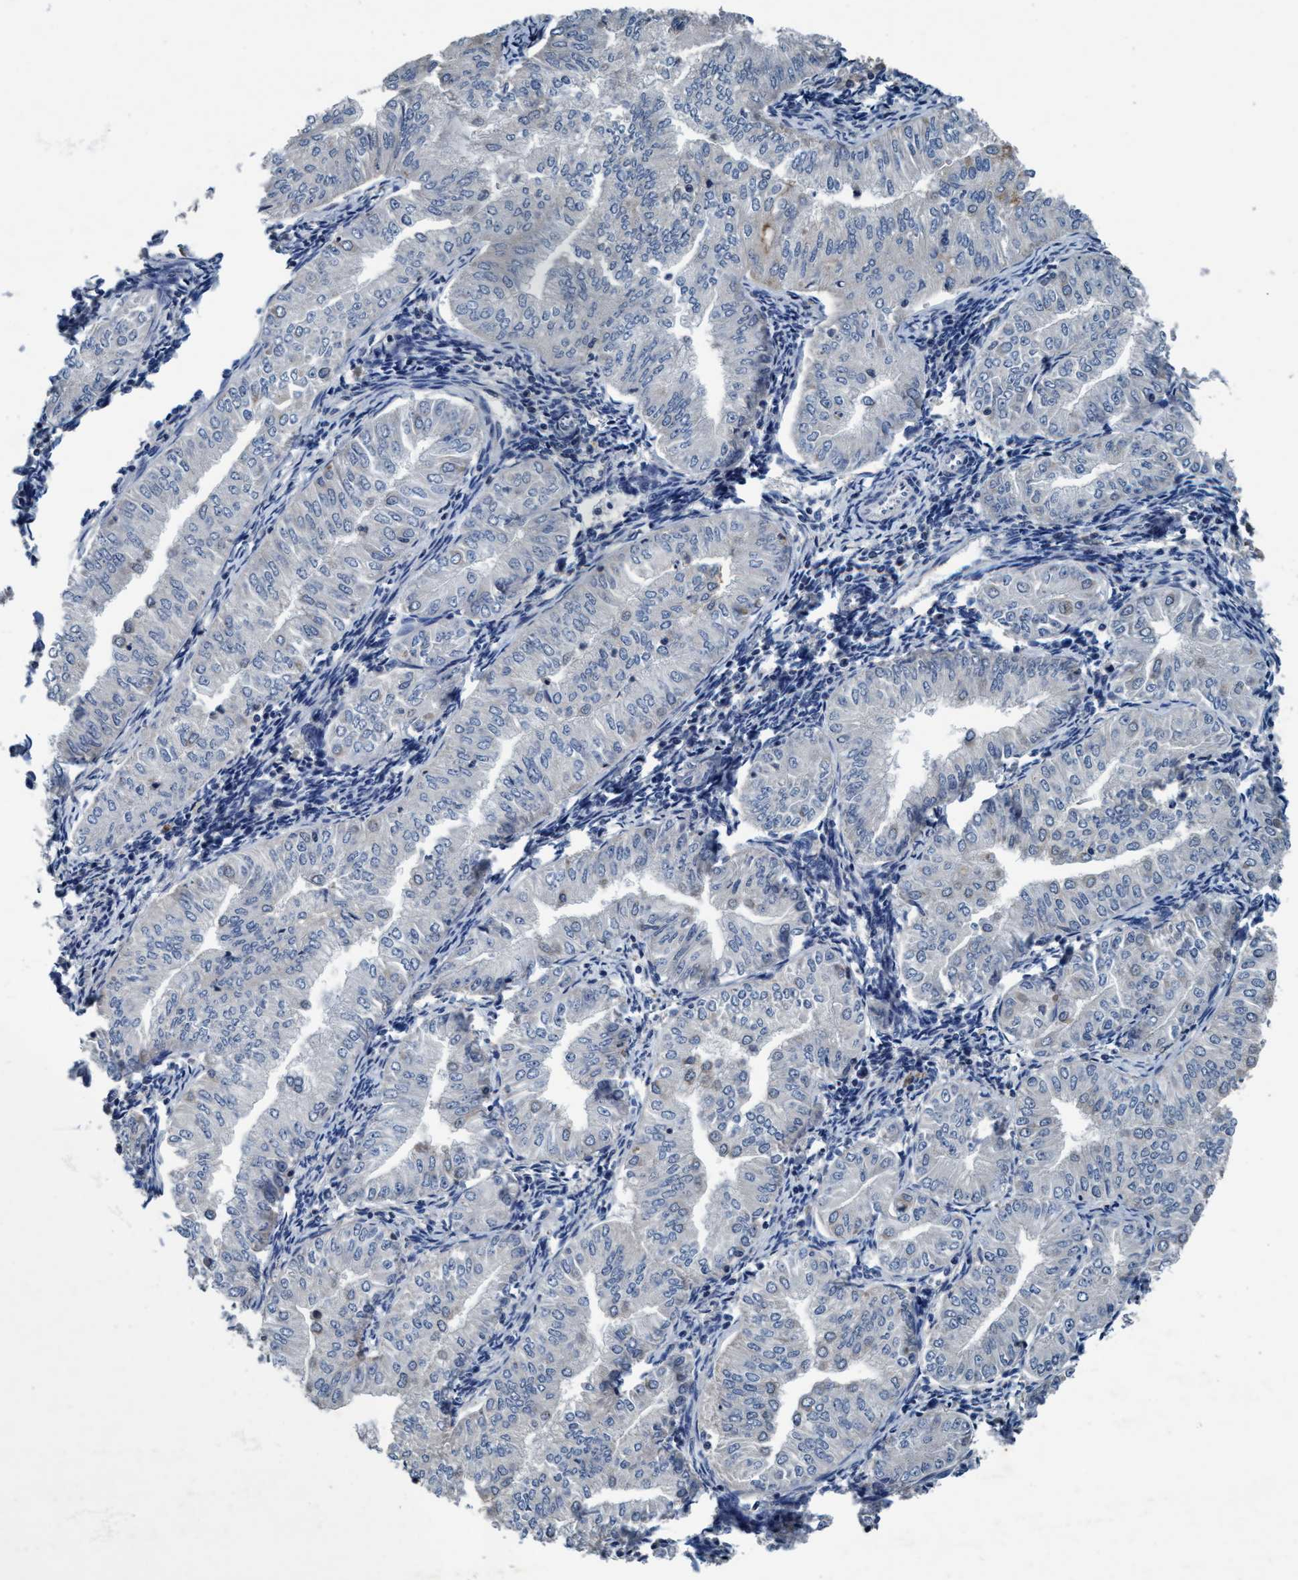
{"staining": {"intensity": "negative", "quantity": "none", "location": "none"}, "tissue": "endometrial cancer", "cell_type": "Tumor cells", "image_type": "cancer", "snomed": [{"axis": "morphology", "description": "Normal tissue, NOS"}, {"axis": "morphology", "description": "Adenocarcinoma, NOS"}, {"axis": "topography", "description": "Endometrium"}], "caption": "IHC of human adenocarcinoma (endometrial) reveals no positivity in tumor cells.", "gene": "ANKFN1", "patient": {"sex": "female", "age": 53}}